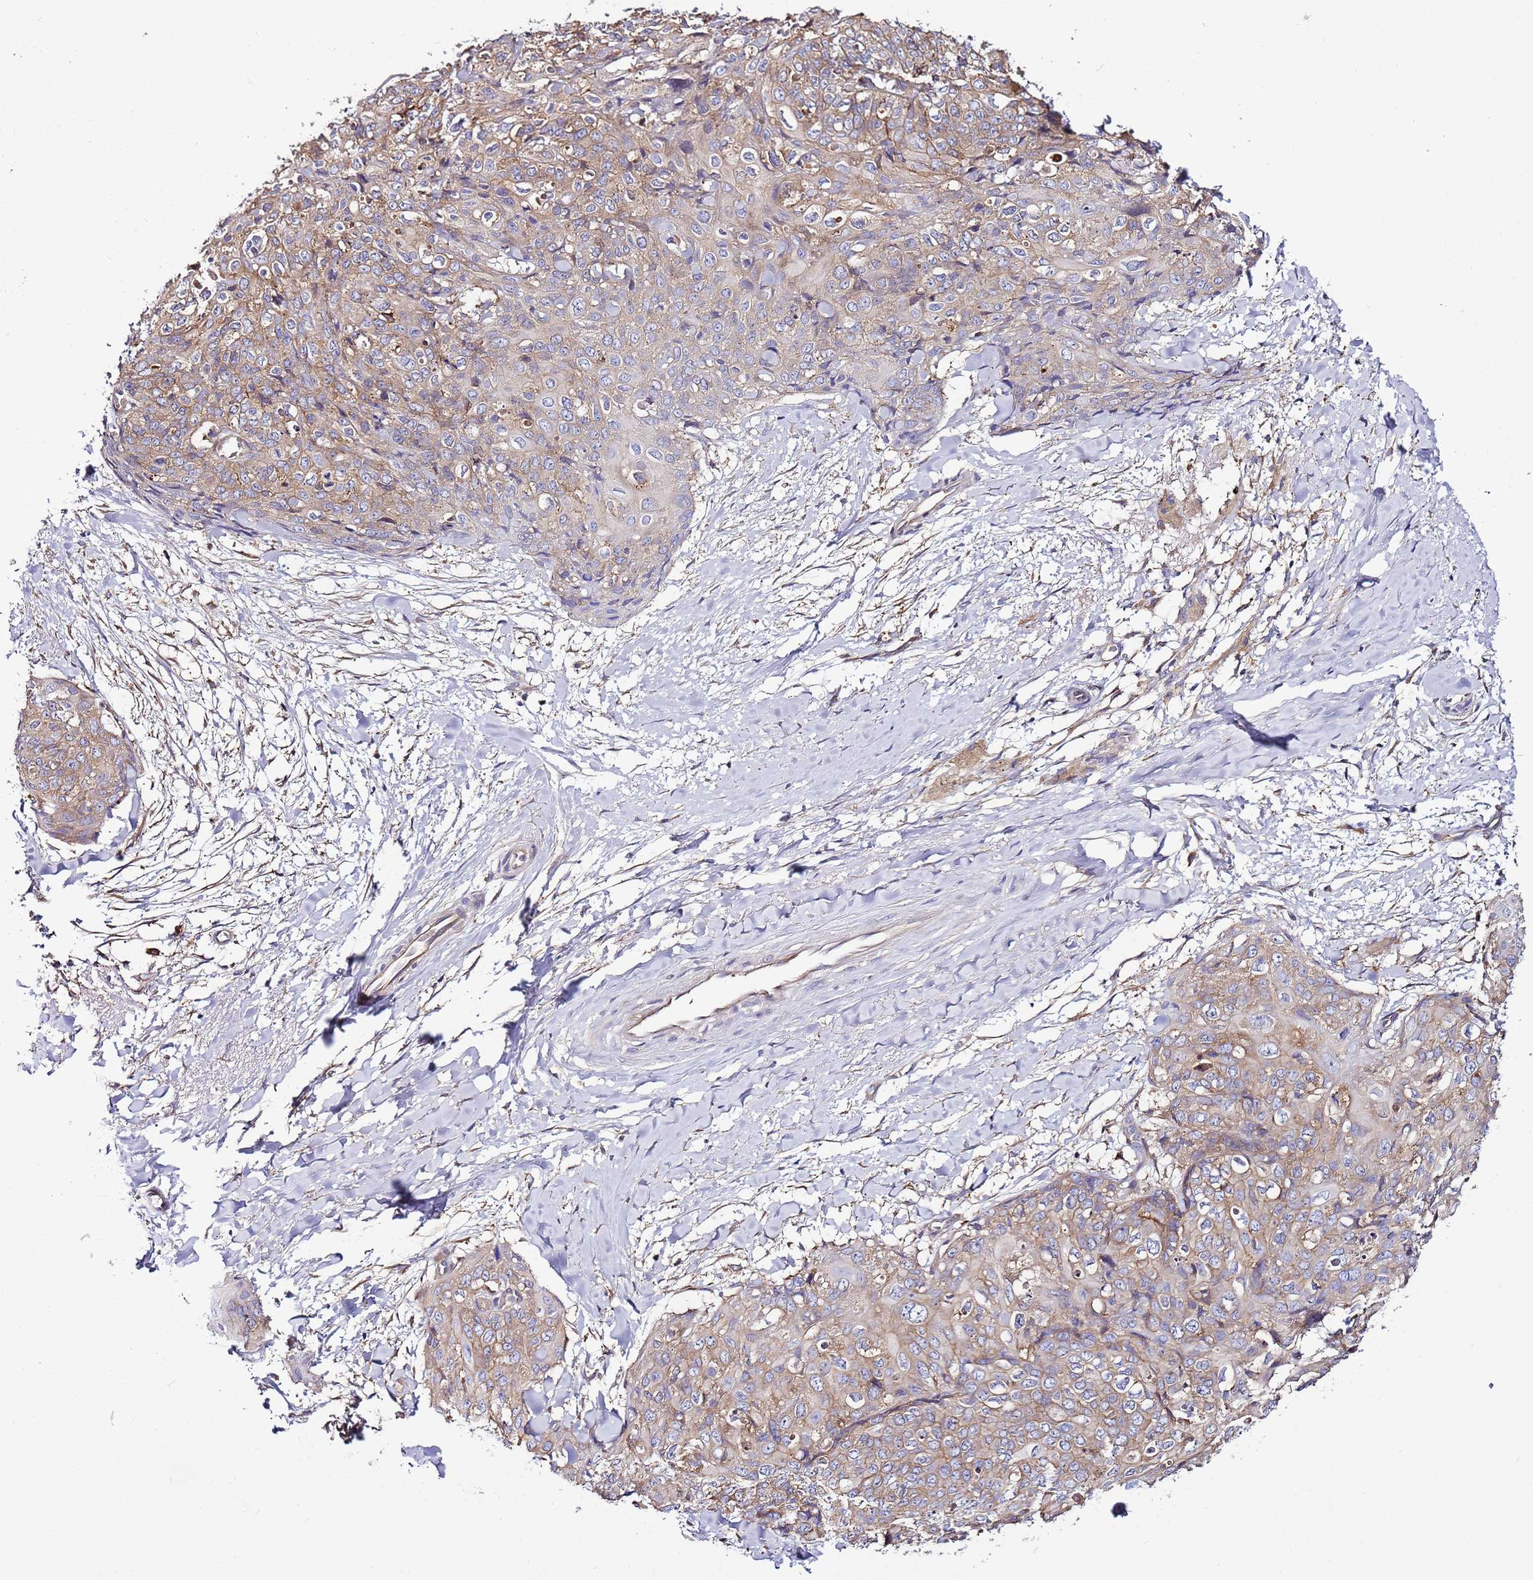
{"staining": {"intensity": "weak", "quantity": "25%-75%", "location": "cytoplasmic/membranous"}, "tissue": "skin cancer", "cell_type": "Tumor cells", "image_type": "cancer", "snomed": [{"axis": "morphology", "description": "Squamous cell carcinoma, NOS"}, {"axis": "topography", "description": "Skin"}, {"axis": "topography", "description": "Vulva"}], "caption": "Skin cancer was stained to show a protein in brown. There is low levels of weak cytoplasmic/membranous staining in approximately 25%-75% of tumor cells.", "gene": "ATXN2L", "patient": {"sex": "female", "age": 85}}